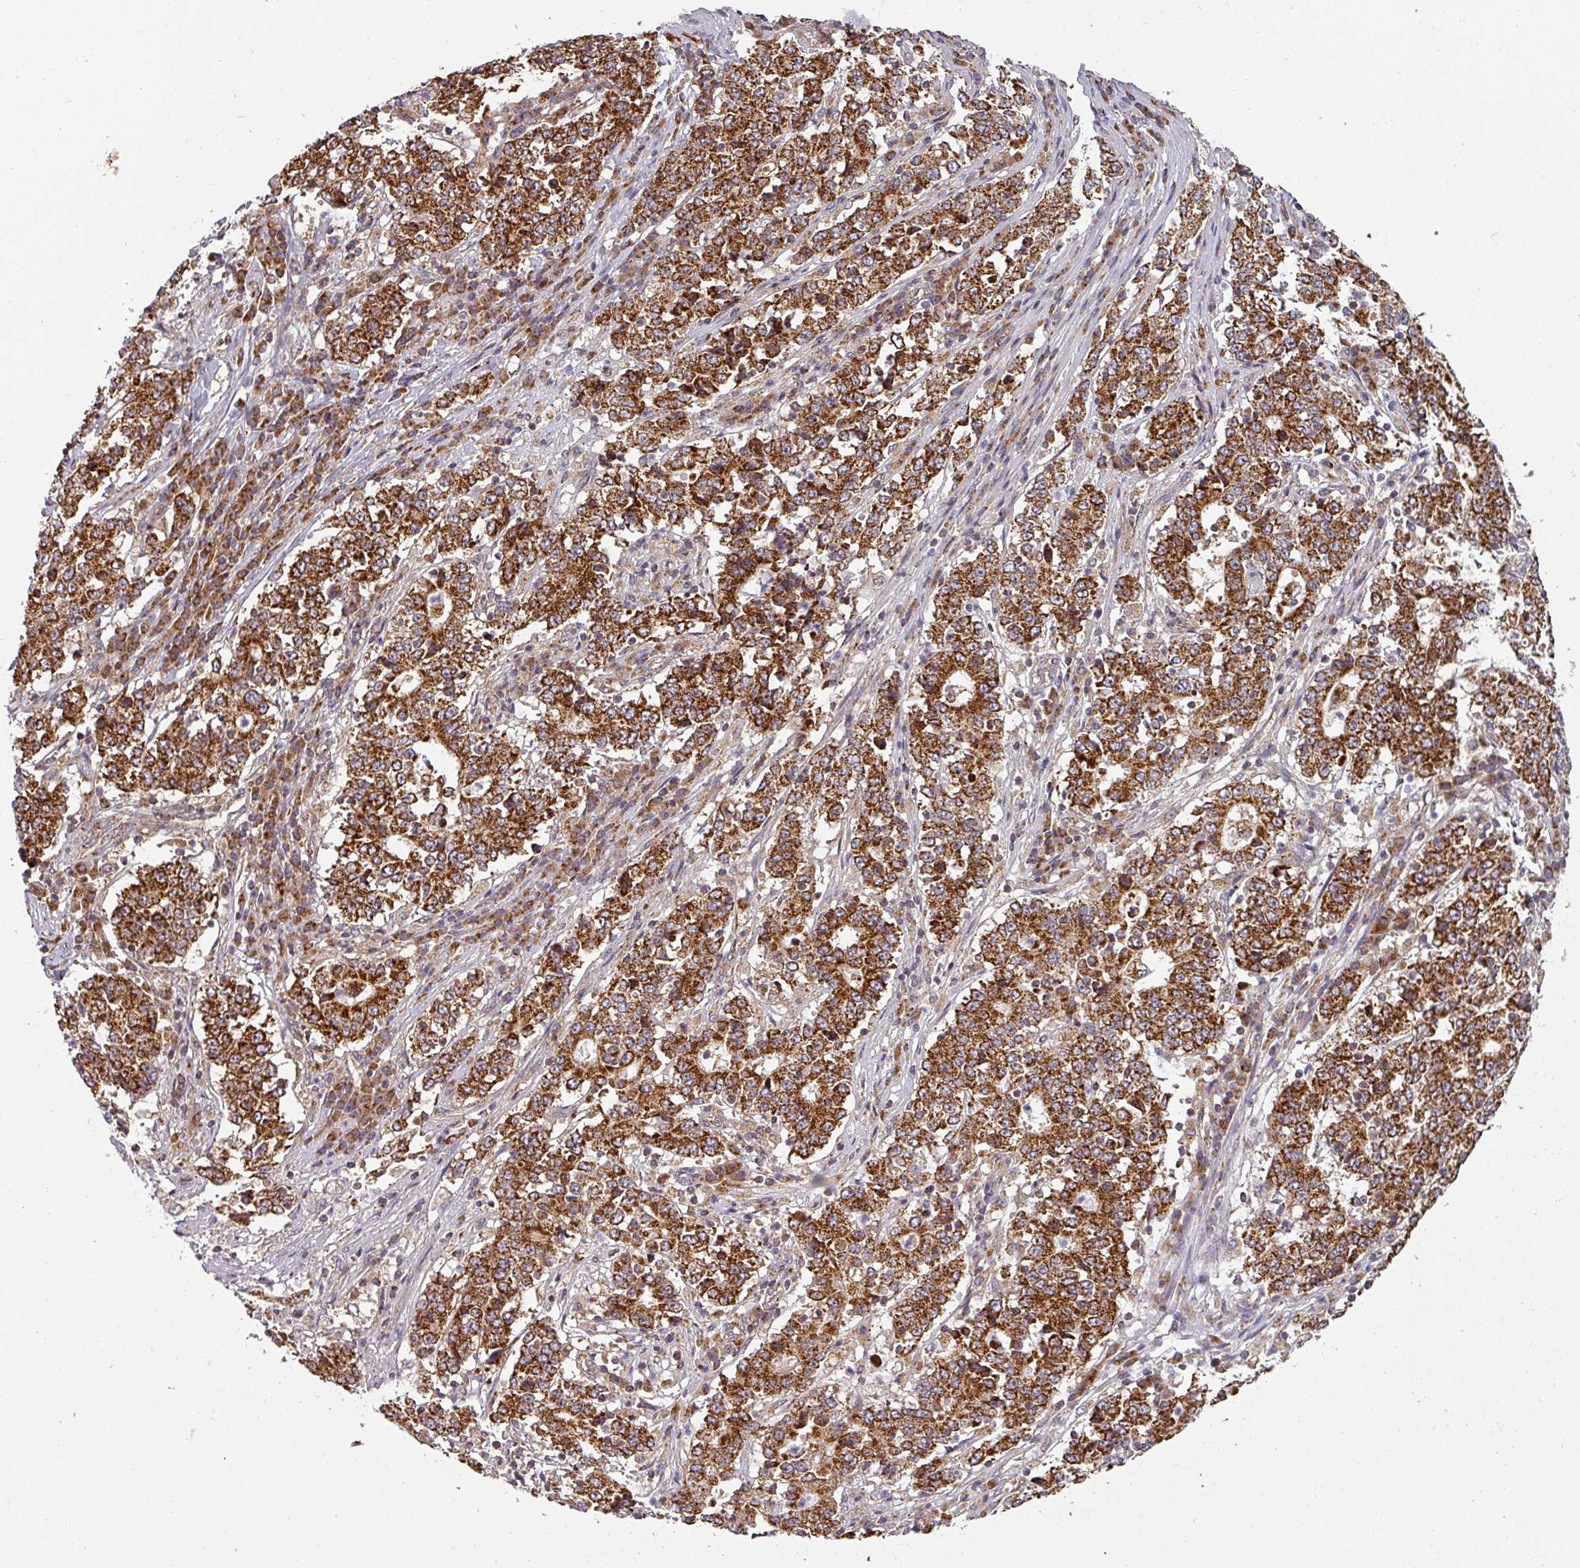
{"staining": {"intensity": "strong", "quantity": ">75%", "location": "cytoplasmic/membranous"}, "tissue": "stomach cancer", "cell_type": "Tumor cells", "image_type": "cancer", "snomed": [{"axis": "morphology", "description": "Adenocarcinoma, NOS"}, {"axis": "topography", "description": "Stomach"}], "caption": "IHC staining of adenocarcinoma (stomach), which shows high levels of strong cytoplasmic/membranous positivity in about >75% of tumor cells indicating strong cytoplasmic/membranous protein expression. The staining was performed using DAB (3,3'-diaminobenzidine) (brown) for protein detection and nuclei were counterstained in hematoxylin (blue).", "gene": "MRPS16", "patient": {"sex": "male", "age": 59}}